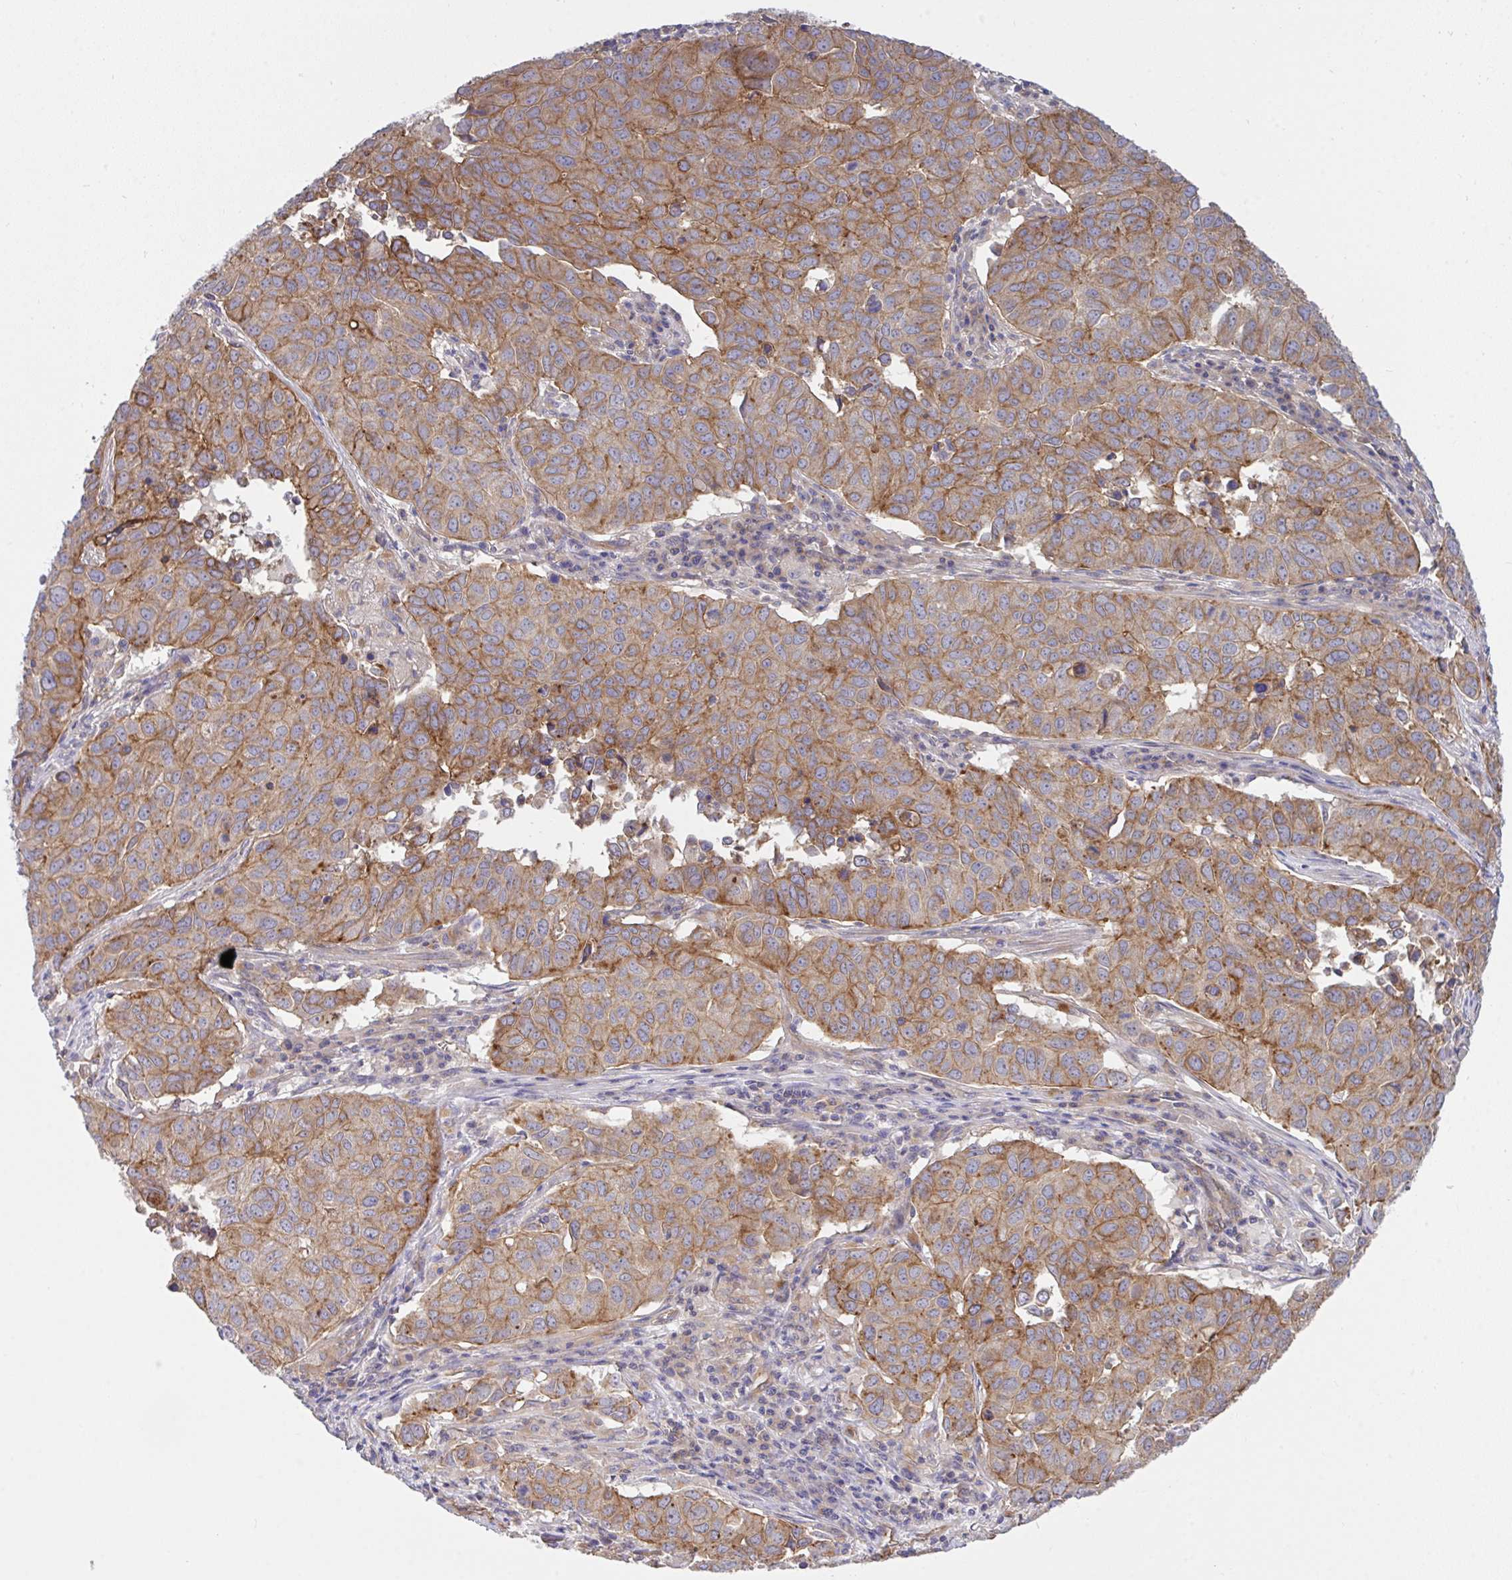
{"staining": {"intensity": "moderate", "quantity": "25%-75%", "location": "cytoplasmic/membranous"}, "tissue": "lung cancer", "cell_type": "Tumor cells", "image_type": "cancer", "snomed": [{"axis": "morphology", "description": "Adenocarcinoma, NOS"}, {"axis": "topography", "description": "Lung"}], "caption": "IHC (DAB) staining of human lung adenocarcinoma reveals moderate cytoplasmic/membranous protein staining in about 25%-75% of tumor cells.", "gene": "C4orf36", "patient": {"sex": "female", "age": 50}}